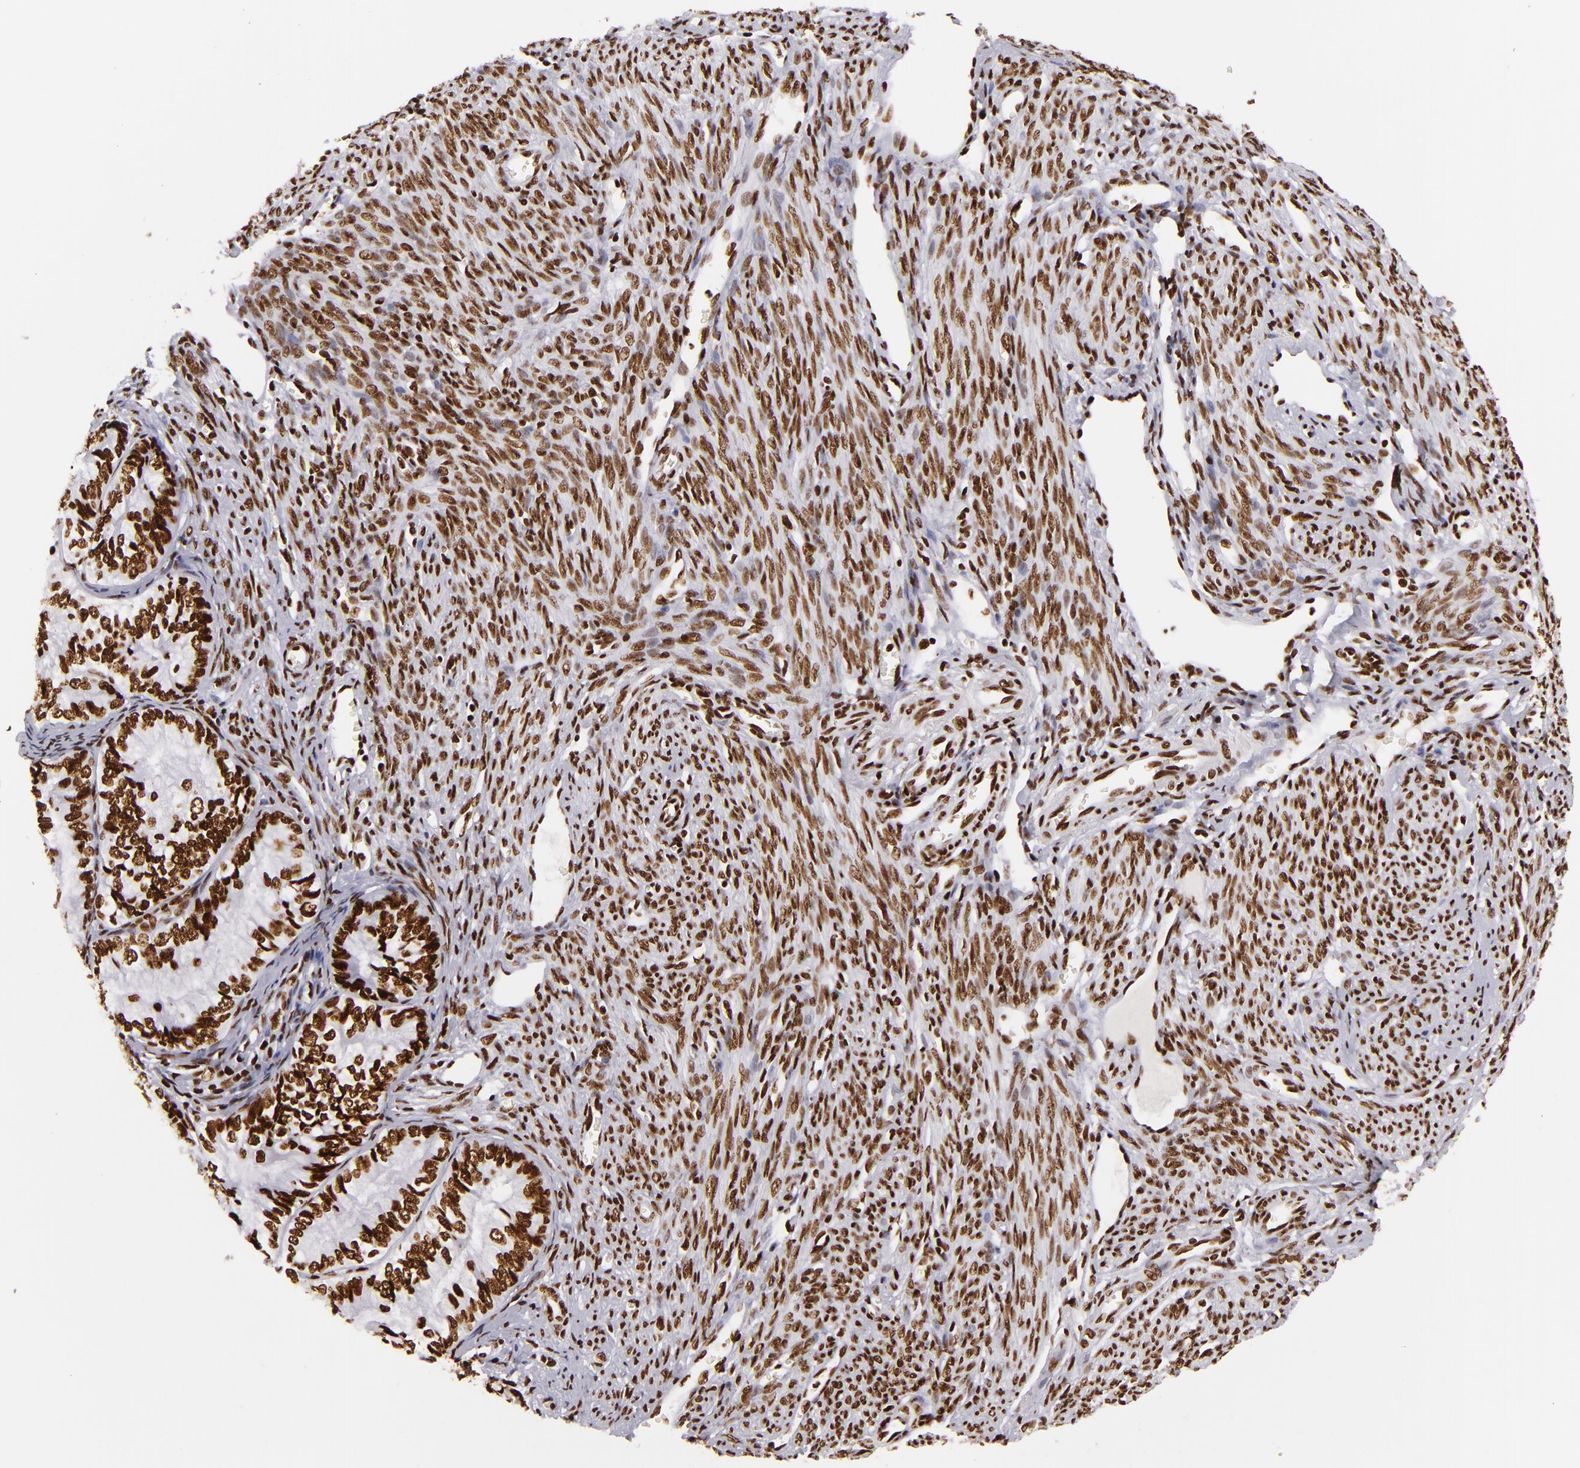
{"staining": {"intensity": "strong", "quantity": ">75%", "location": "nuclear"}, "tissue": "endometrial cancer", "cell_type": "Tumor cells", "image_type": "cancer", "snomed": [{"axis": "morphology", "description": "Adenocarcinoma, NOS"}, {"axis": "topography", "description": "Endometrium"}], "caption": "Endometrial cancer (adenocarcinoma) stained for a protein (brown) exhibits strong nuclear positive staining in approximately >75% of tumor cells.", "gene": "SAFB", "patient": {"sex": "female", "age": 66}}